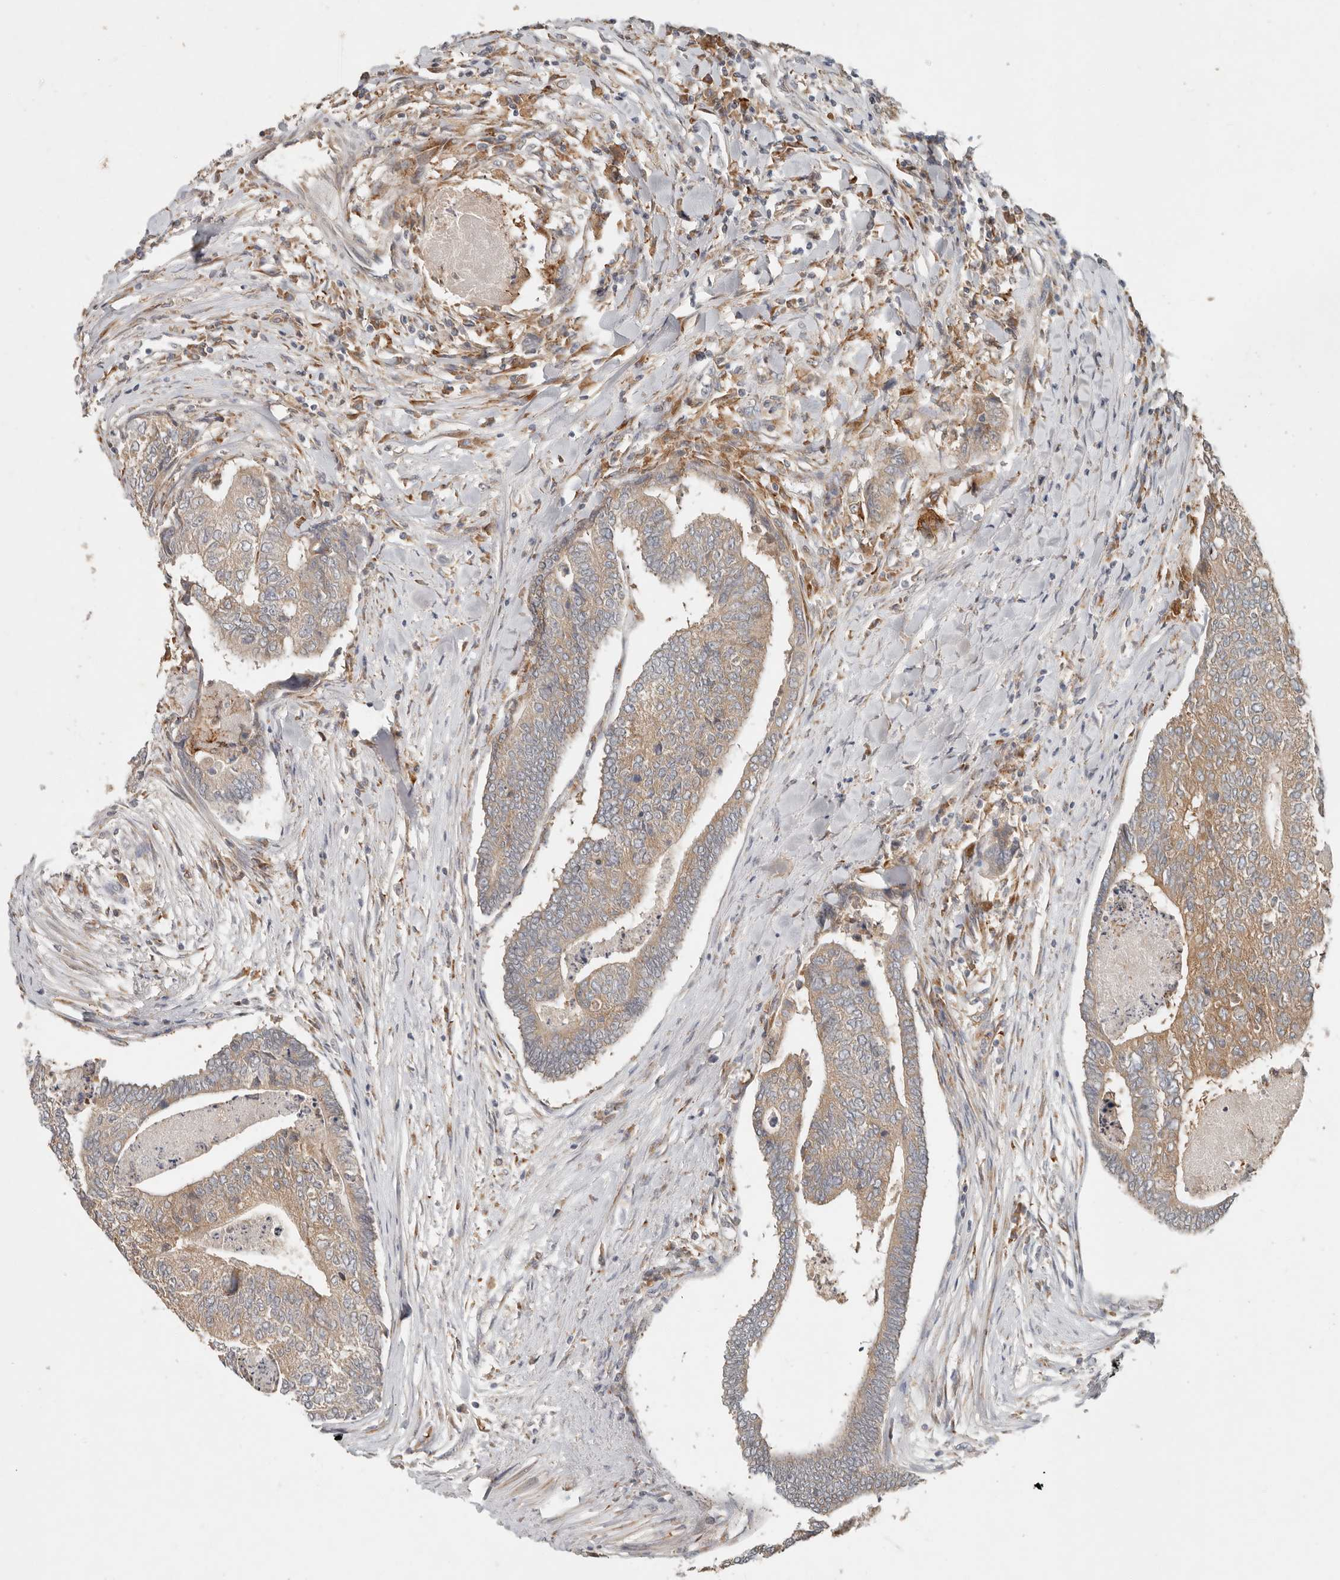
{"staining": {"intensity": "moderate", "quantity": ">75%", "location": "cytoplasmic/membranous"}, "tissue": "colorectal cancer", "cell_type": "Tumor cells", "image_type": "cancer", "snomed": [{"axis": "morphology", "description": "Adenocarcinoma, NOS"}, {"axis": "topography", "description": "Colon"}], "caption": "Adenocarcinoma (colorectal) tissue shows moderate cytoplasmic/membranous expression in approximately >75% of tumor cells", "gene": "ARHGEF10L", "patient": {"sex": "female", "age": 67}}